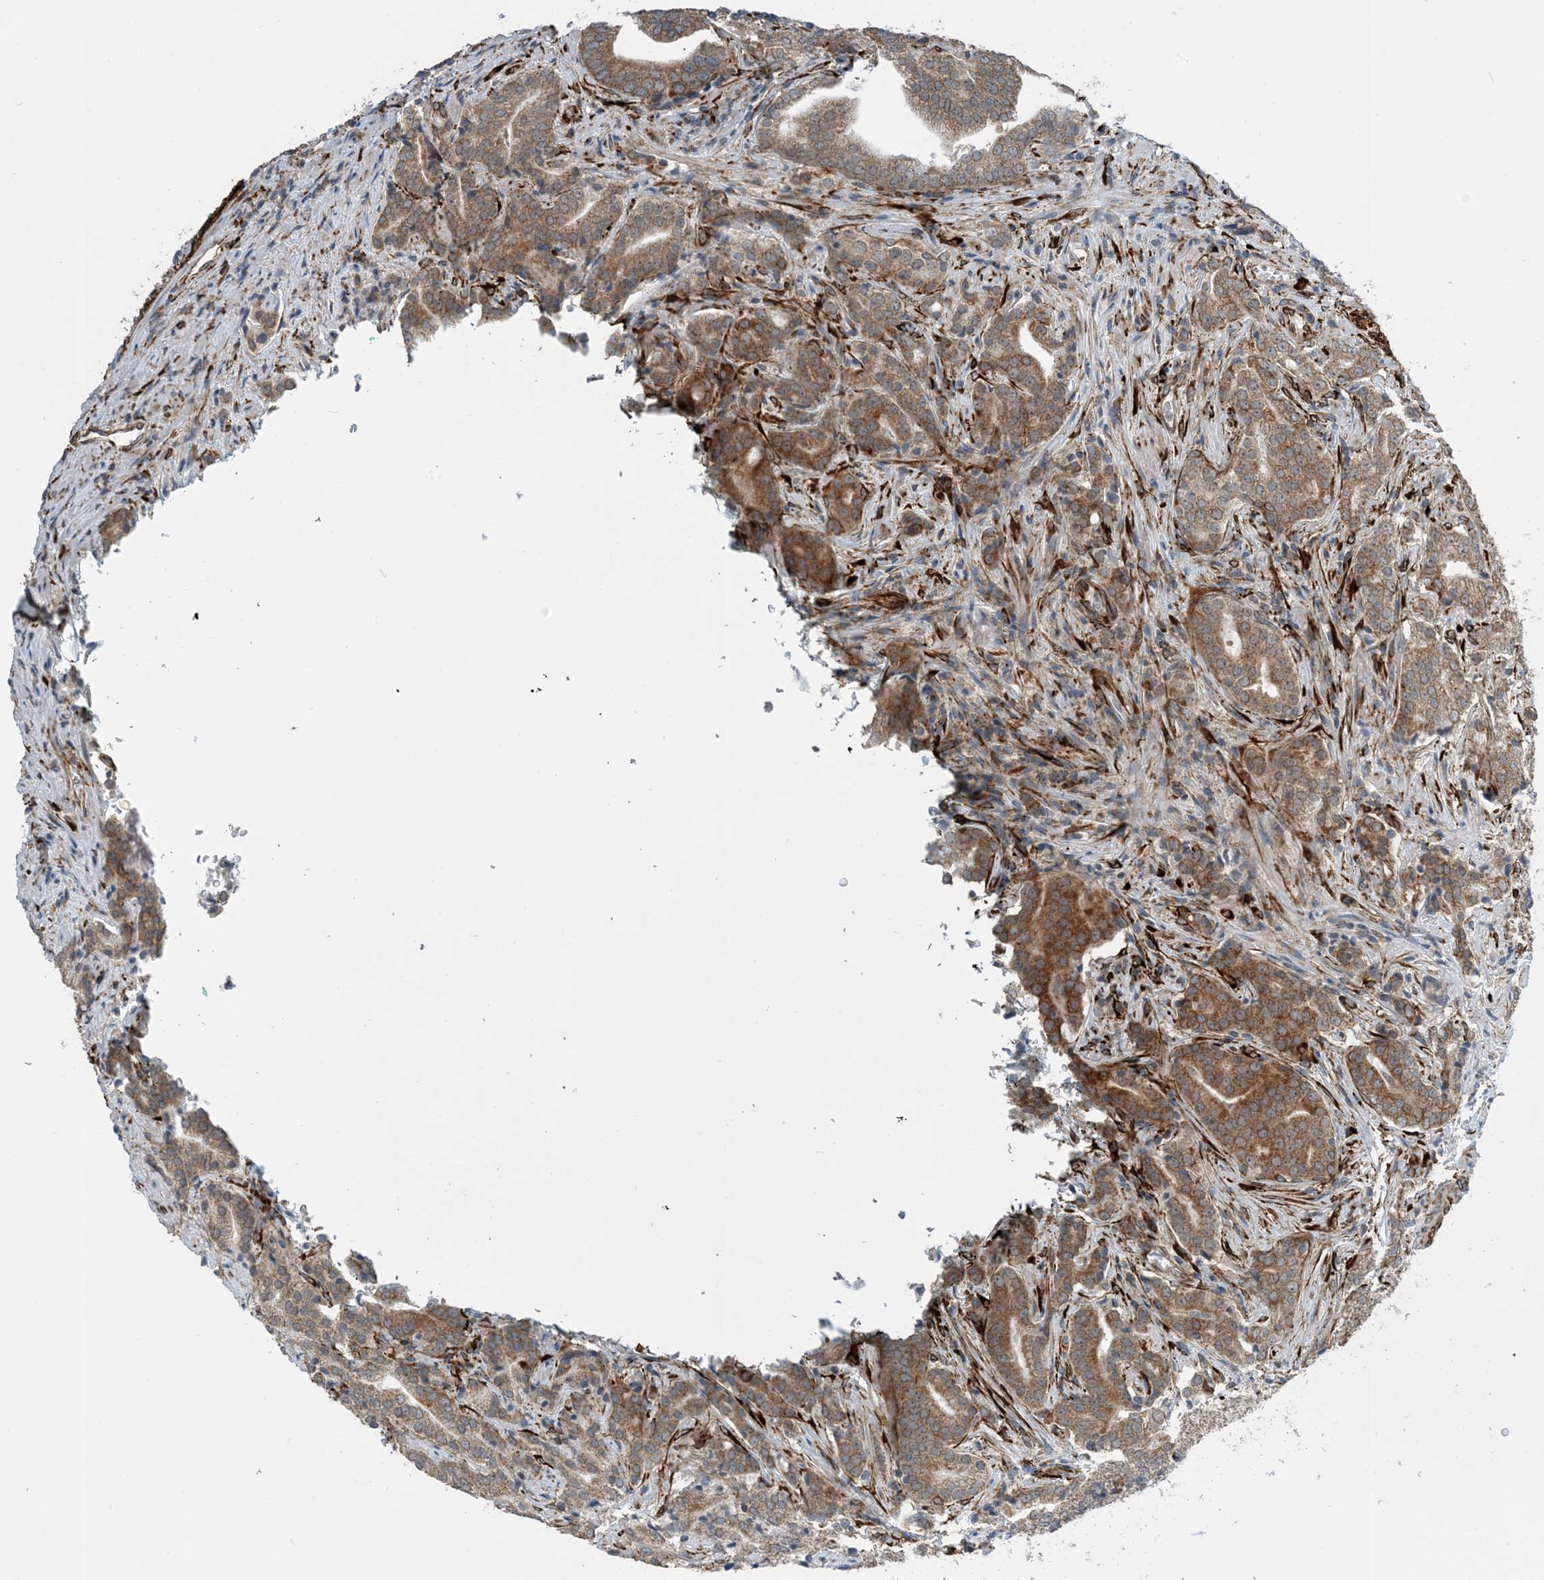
{"staining": {"intensity": "moderate", "quantity": ">75%", "location": "cytoplasmic/membranous"}, "tissue": "prostate cancer", "cell_type": "Tumor cells", "image_type": "cancer", "snomed": [{"axis": "morphology", "description": "Adenocarcinoma, High grade"}, {"axis": "topography", "description": "Prostate"}], "caption": "A medium amount of moderate cytoplasmic/membranous positivity is identified in about >75% of tumor cells in prostate cancer tissue. (DAB = brown stain, brightfield microscopy at high magnification).", "gene": "ZBTB45", "patient": {"sex": "male", "age": 57}}